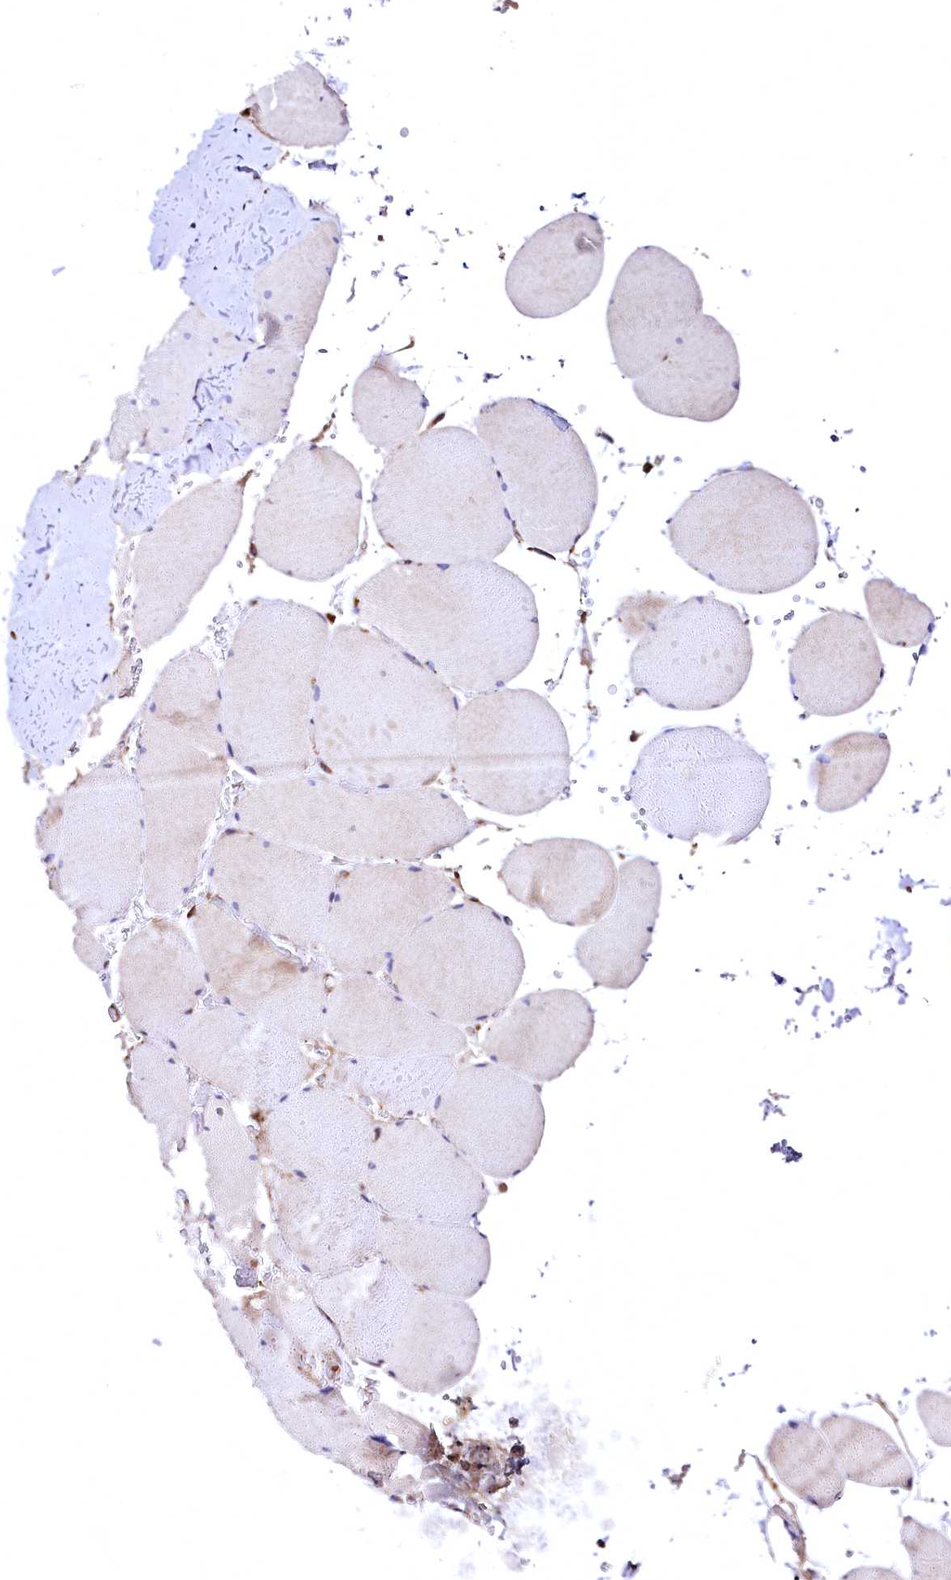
{"staining": {"intensity": "weak", "quantity": "25%-75%", "location": "cytoplasmic/membranous"}, "tissue": "skeletal muscle", "cell_type": "Myocytes", "image_type": "normal", "snomed": [{"axis": "morphology", "description": "Normal tissue, NOS"}, {"axis": "topography", "description": "Skeletal muscle"}, {"axis": "topography", "description": "Head-Neck"}], "caption": "Immunohistochemistry (IHC) (DAB) staining of normal human skeletal muscle shows weak cytoplasmic/membranous protein expression in approximately 25%-75% of myocytes. Using DAB (brown) and hematoxylin (blue) stains, captured at high magnification using brightfield microscopy.", "gene": "RARS2", "patient": {"sex": "male", "age": 66}}